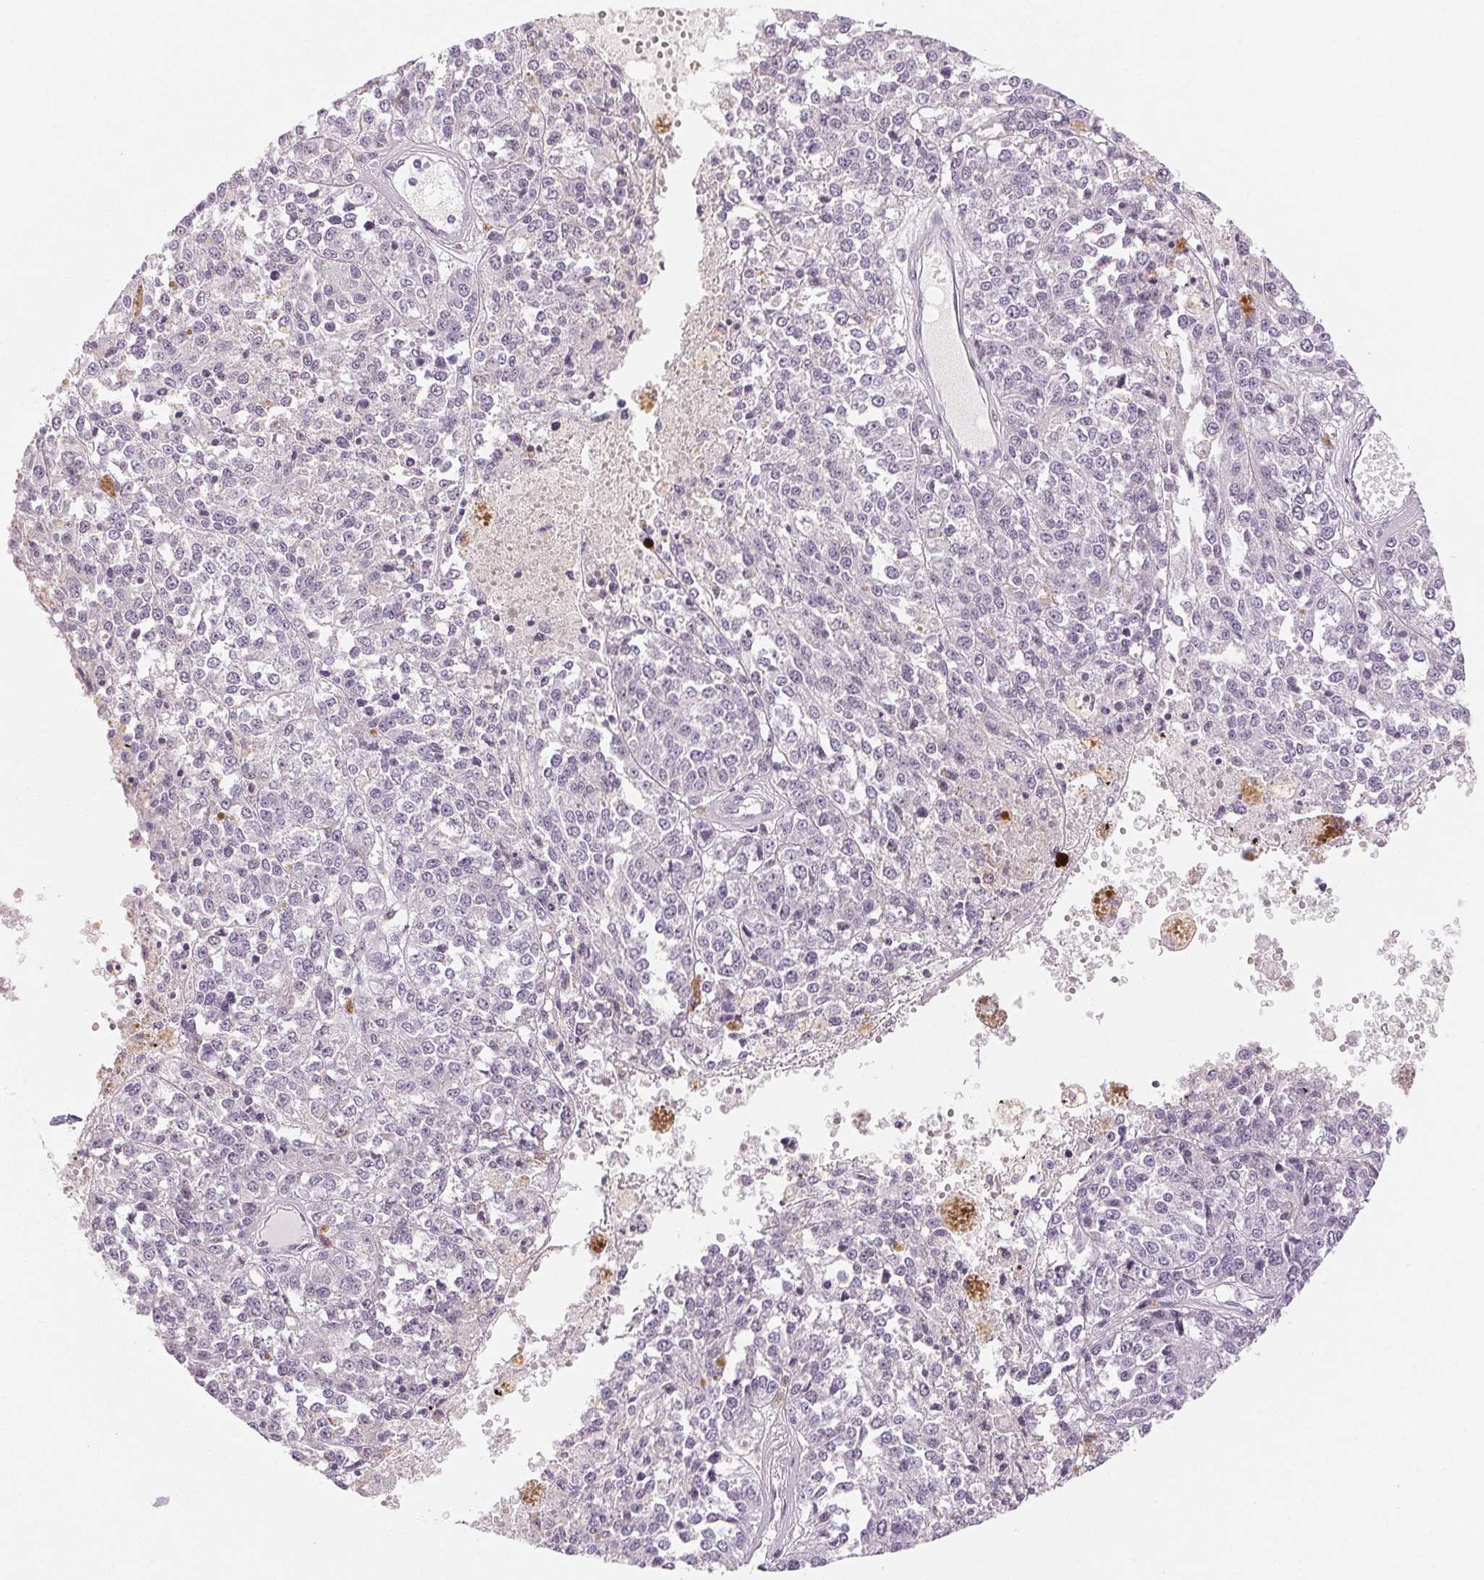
{"staining": {"intensity": "negative", "quantity": "none", "location": "none"}, "tissue": "melanoma", "cell_type": "Tumor cells", "image_type": "cancer", "snomed": [{"axis": "morphology", "description": "Malignant melanoma, Metastatic site"}, {"axis": "topography", "description": "Lymph node"}], "caption": "Tumor cells show no significant expression in malignant melanoma (metastatic site). (Immunohistochemistry (ihc), brightfield microscopy, high magnification).", "gene": "EHHADH", "patient": {"sex": "female", "age": 64}}